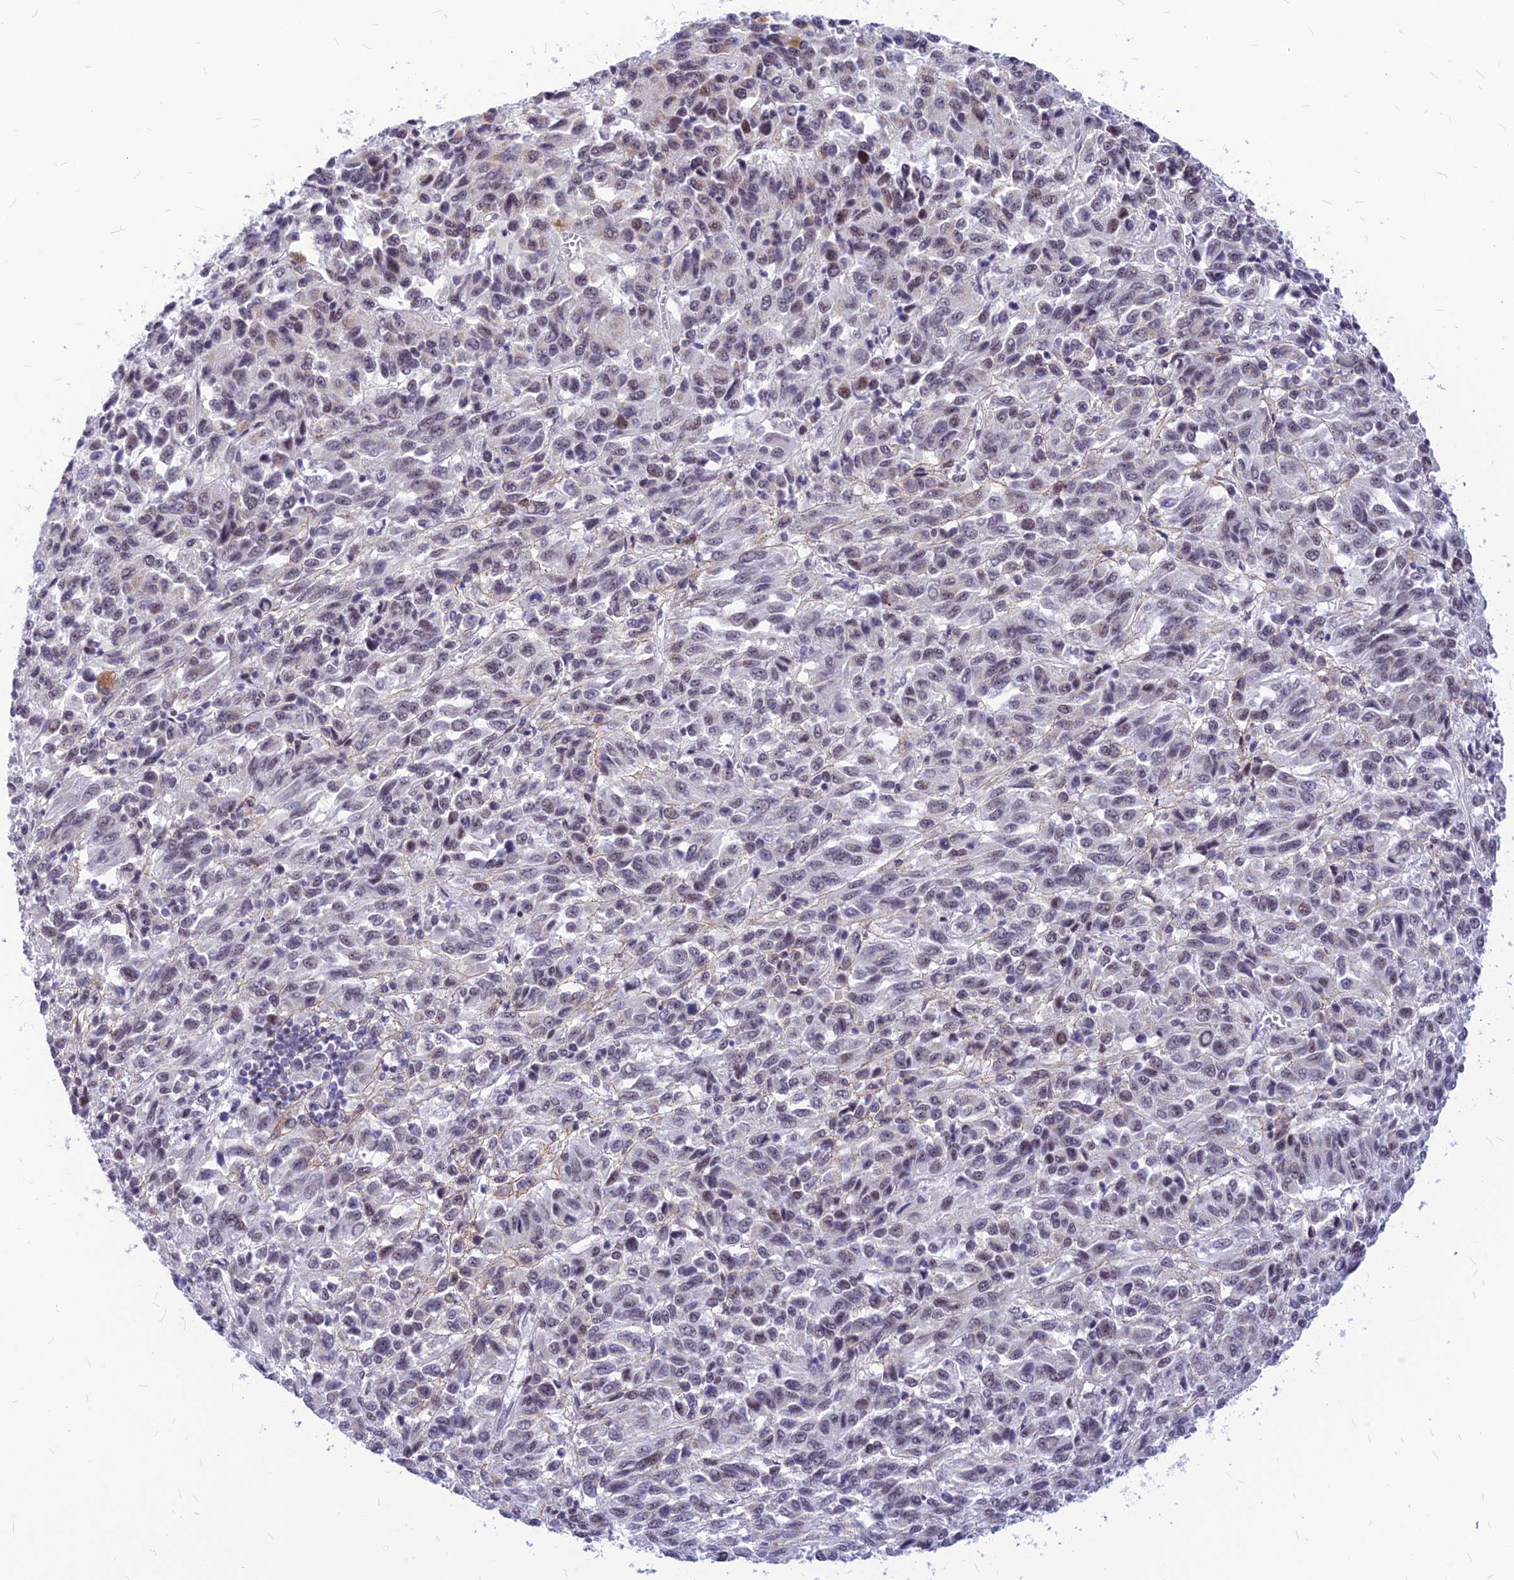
{"staining": {"intensity": "weak", "quantity": "<25%", "location": "nuclear"}, "tissue": "melanoma", "cell_type": "Tumor cells", "image_type": "cancer", "snomed": [{"axis": "morphology", "description": "Malignant melanoma, Metastatic site"}, {"axis": "topography", "description": "Lung"}], "caption": "High magnification brightfield microscopy of malignant melanoma (metastatic site) stained with DAB (brown) and counterstained with hematoxylin (blue): tumor cells show no significant expression. (Stains: DAB immunohistochemistry with hematoxylin counter stain, Microscopy: brightfield microscopy at high magnification).", "gene": "KCTD13", "patient": {"sex": "male", "age": 64}}